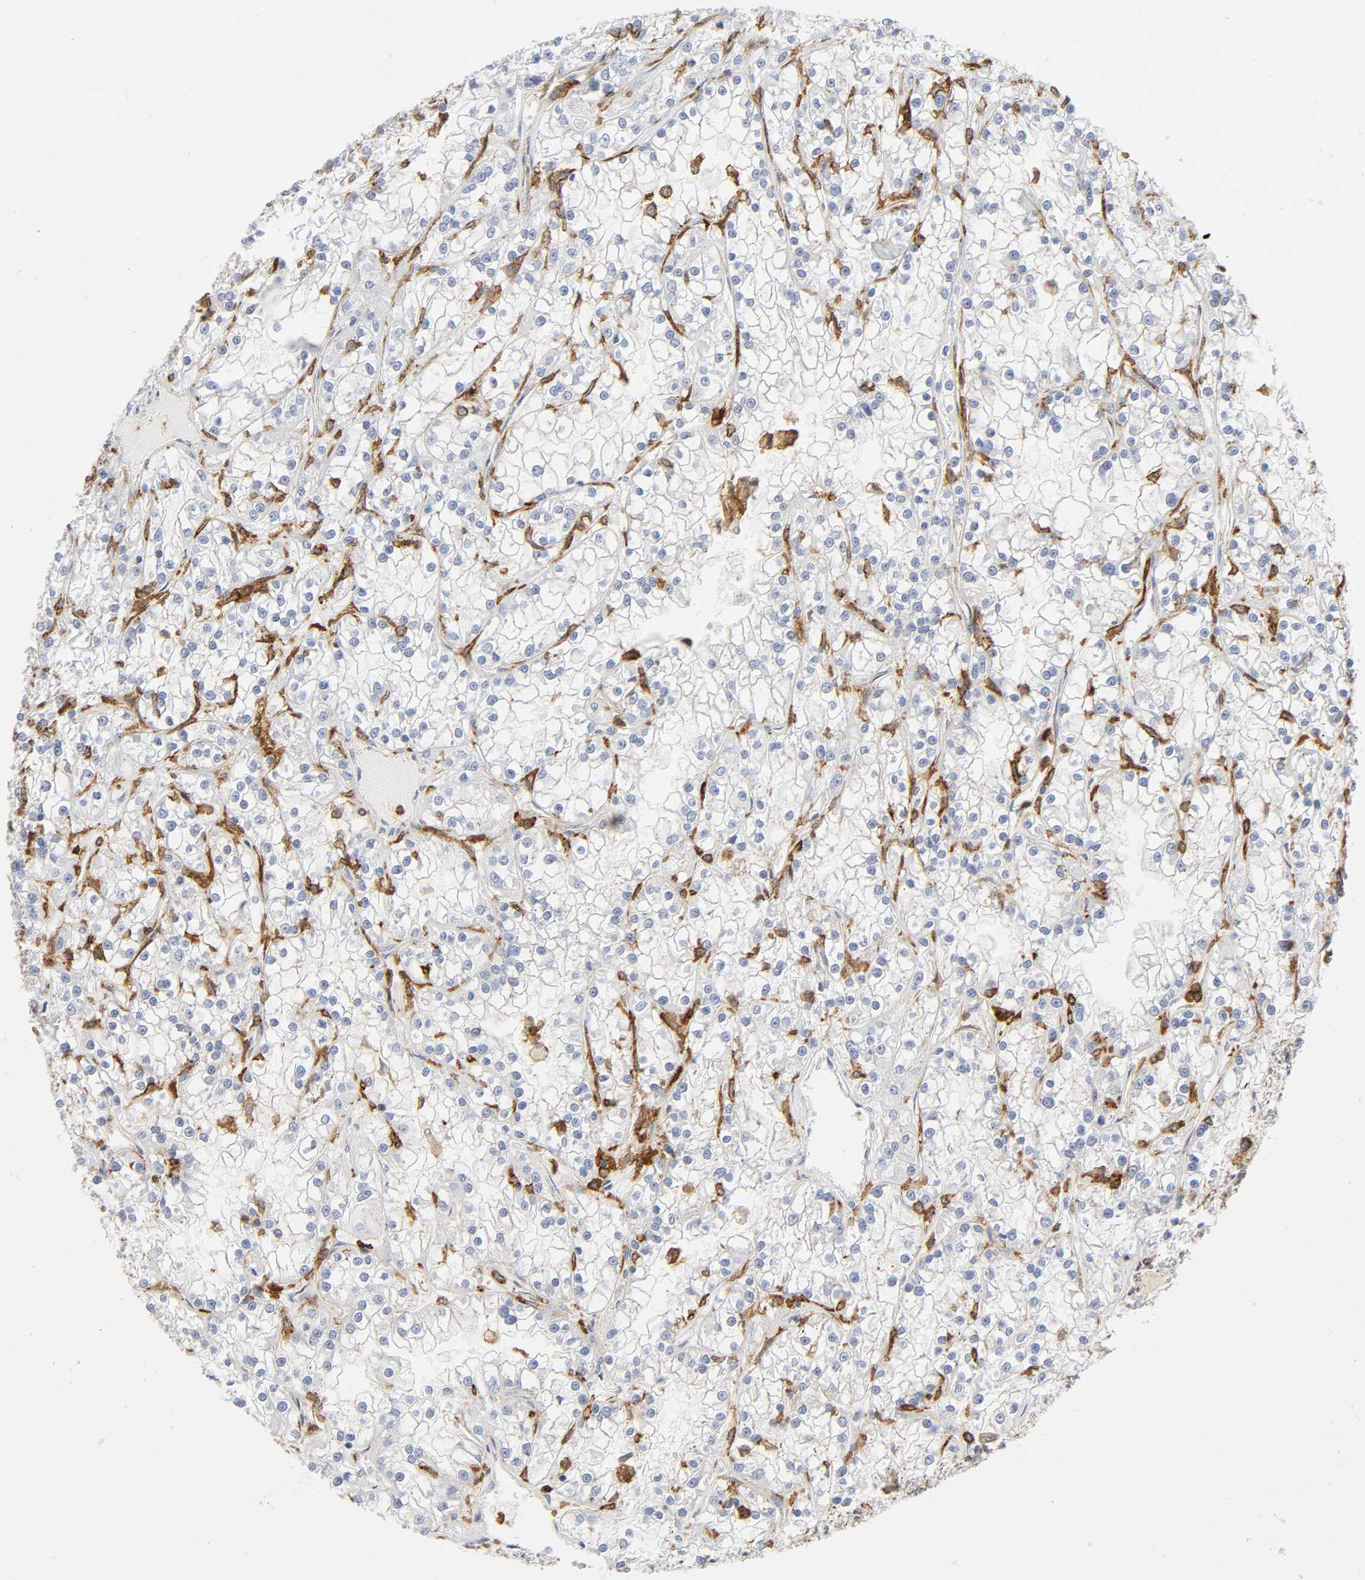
{"staining": {"intensity": "negative", "quantity": "none", "location": "none"}, "tissue": "renal cancer", "cell_type": "Tumor cells", "image_type": "cancer", "snomed": [{"axis": "morphology", "description": "Adenocarcinoma, NOS"}, {"axis": "topography", "description": "Kidney"}], "caption": "The photomicrograph exhibits no staining of tumor cells in renal cancer (adenocarcinoma).", "gene": "LYN", "patient": {"sex": "female", "age": 52}}